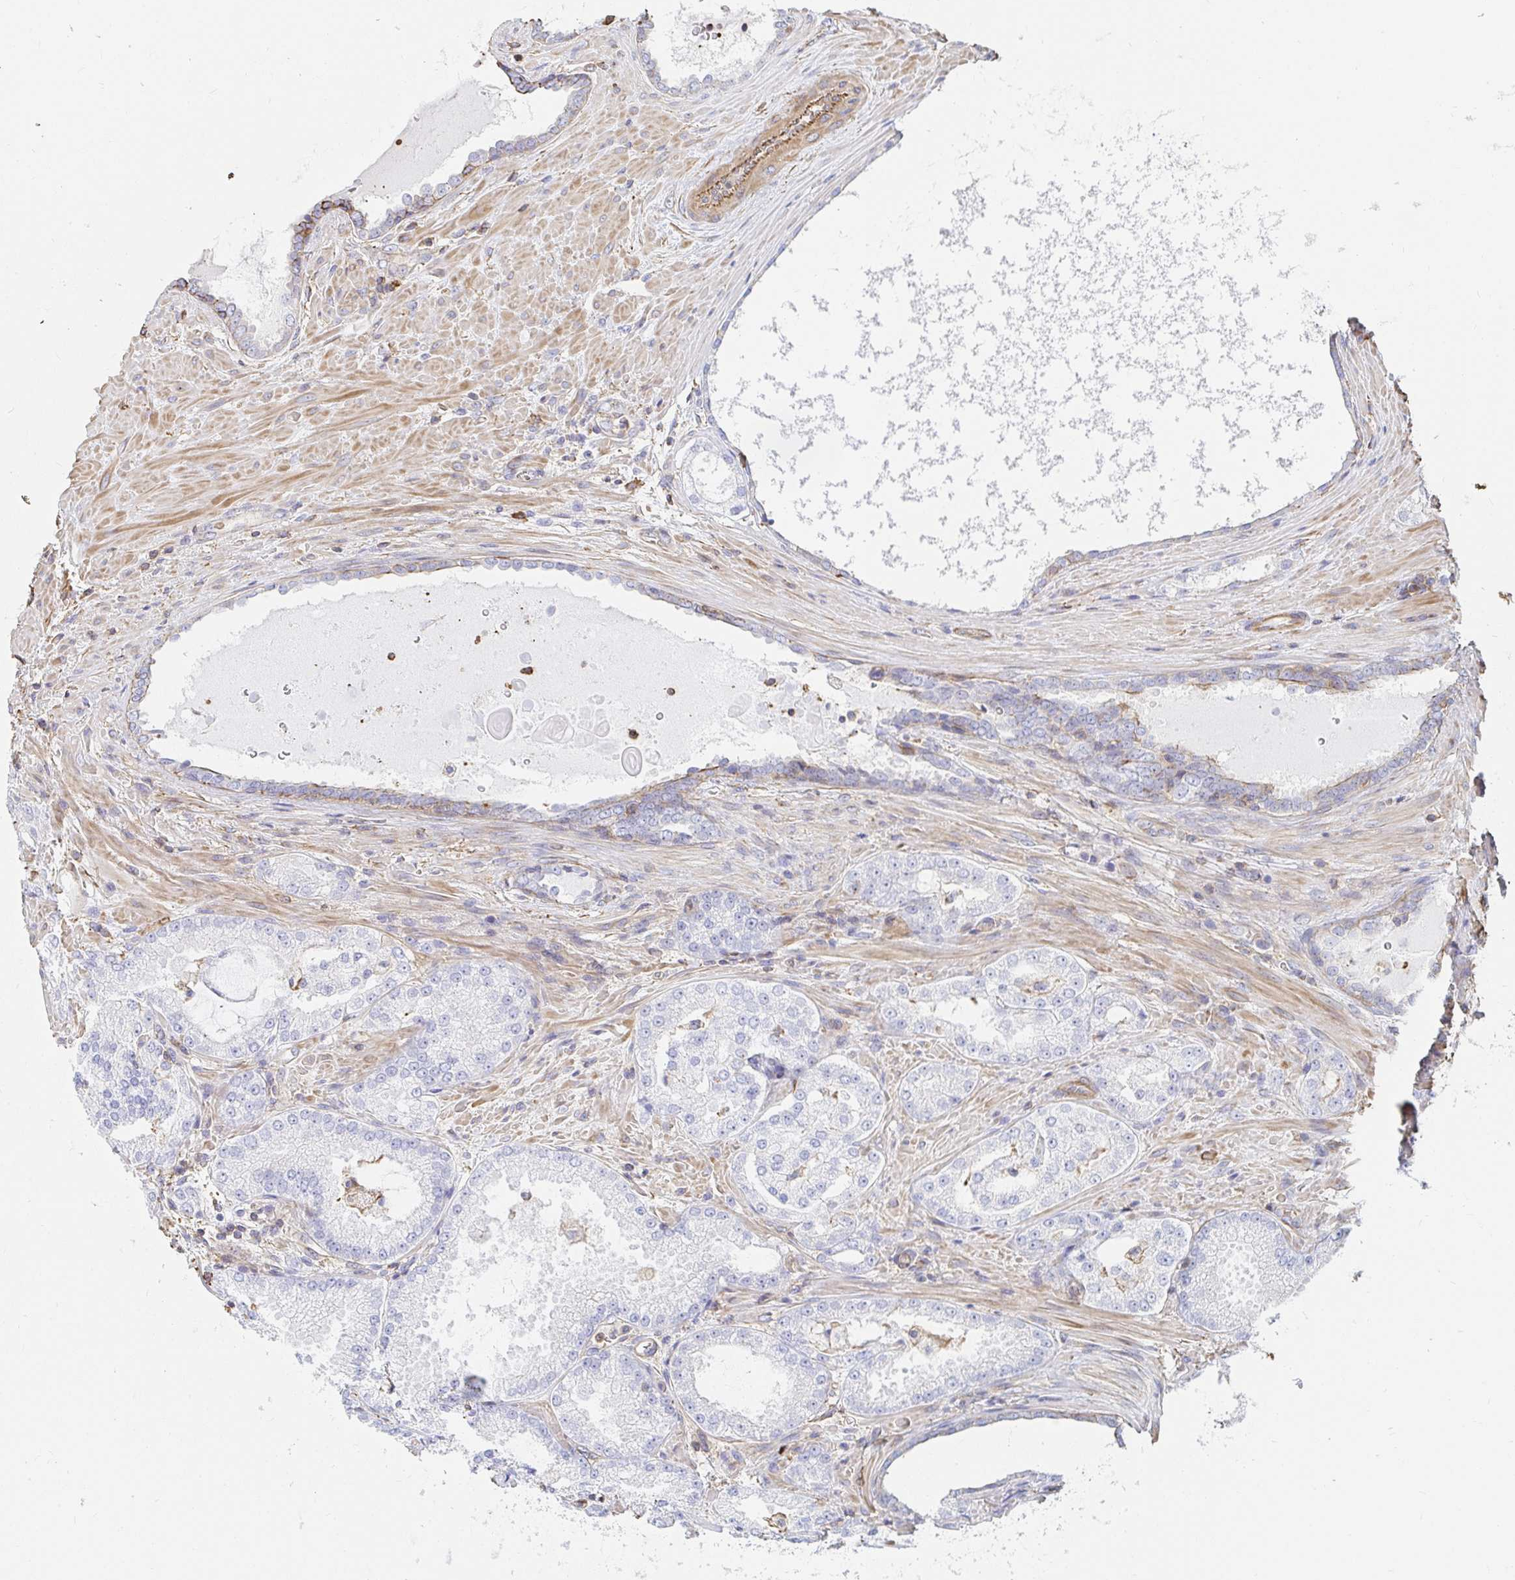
{"staining": {"intensity": "negative", "quantity": "none", "location": "none"}, "tissue": "prostate cancer", "cell_type": "Tumor cells", "image_type": "cancer", "snomed": [{"axis": "morphology", "description": "Adenocarcinoma, High grade"}, {"axis": "topography", "description": "Prostate"}], "caption": "This is a image of immunohistochemistry staining of adenocarcinoma (high-grade) (prostate), which shows no expression in tumor cells.", "gene": "PTPN14", "patient": {"sex": "male", "age": 73}}